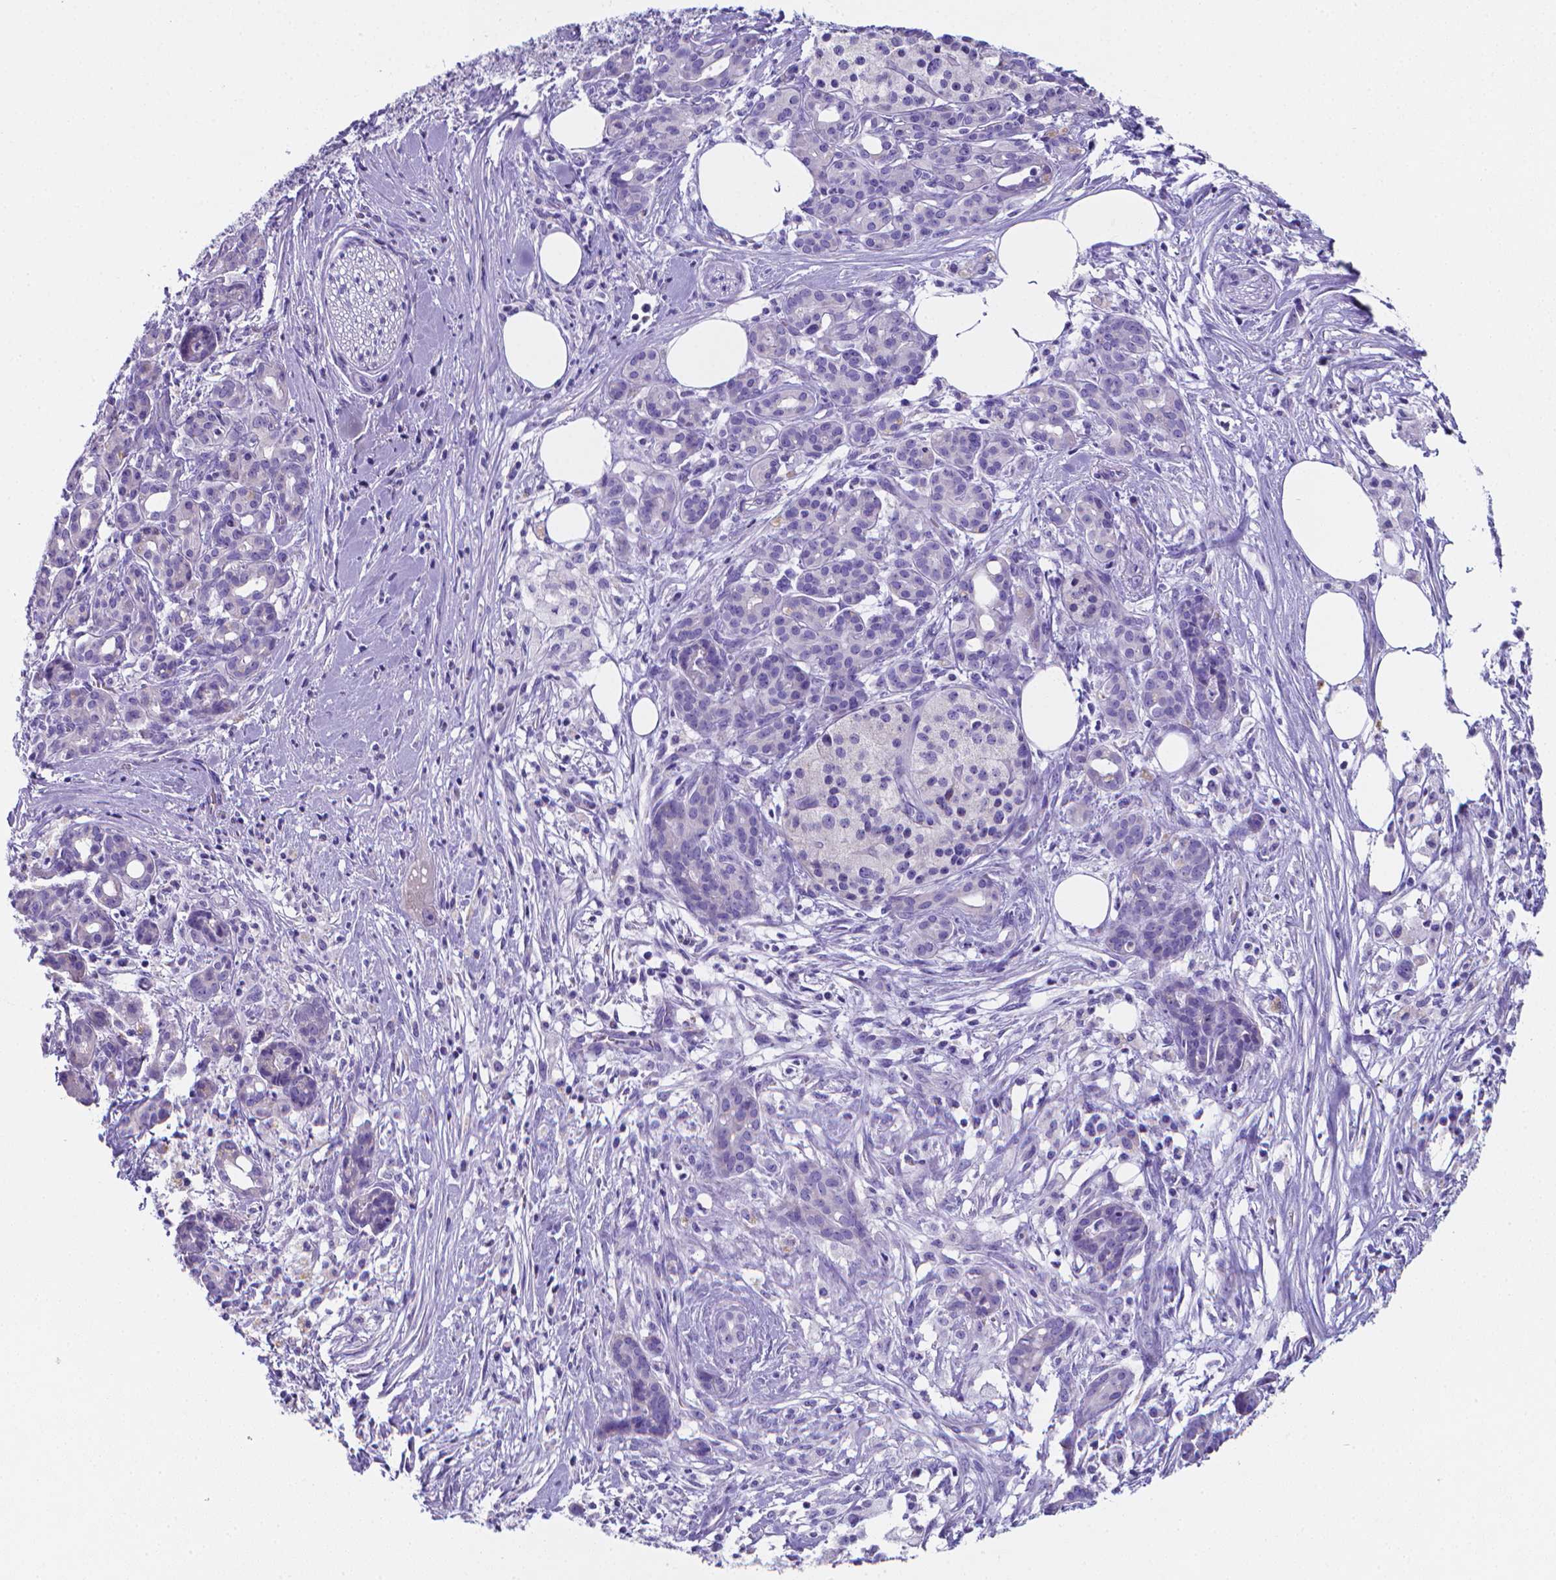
{"staining": {"intensity": "negative", "quantity": "none", "location": "none"}, "tissue": "pancreatic cancer", "cell_type": "Tumor cells", "image_type": "cancer", "snomed": [{"axis": "morphology", "description": "Adenocarcinoma, NOS"}, {"axis": "topography", "description": "Pancreas"}], "caption": "This is an immunohistochemistry (IHC) micrograph of pancreatic cancer (adenocarcinoma). There is no staining in tumor cells.", "gene": "LRRC73", "patient": {"sex": "female", "age": 66}}